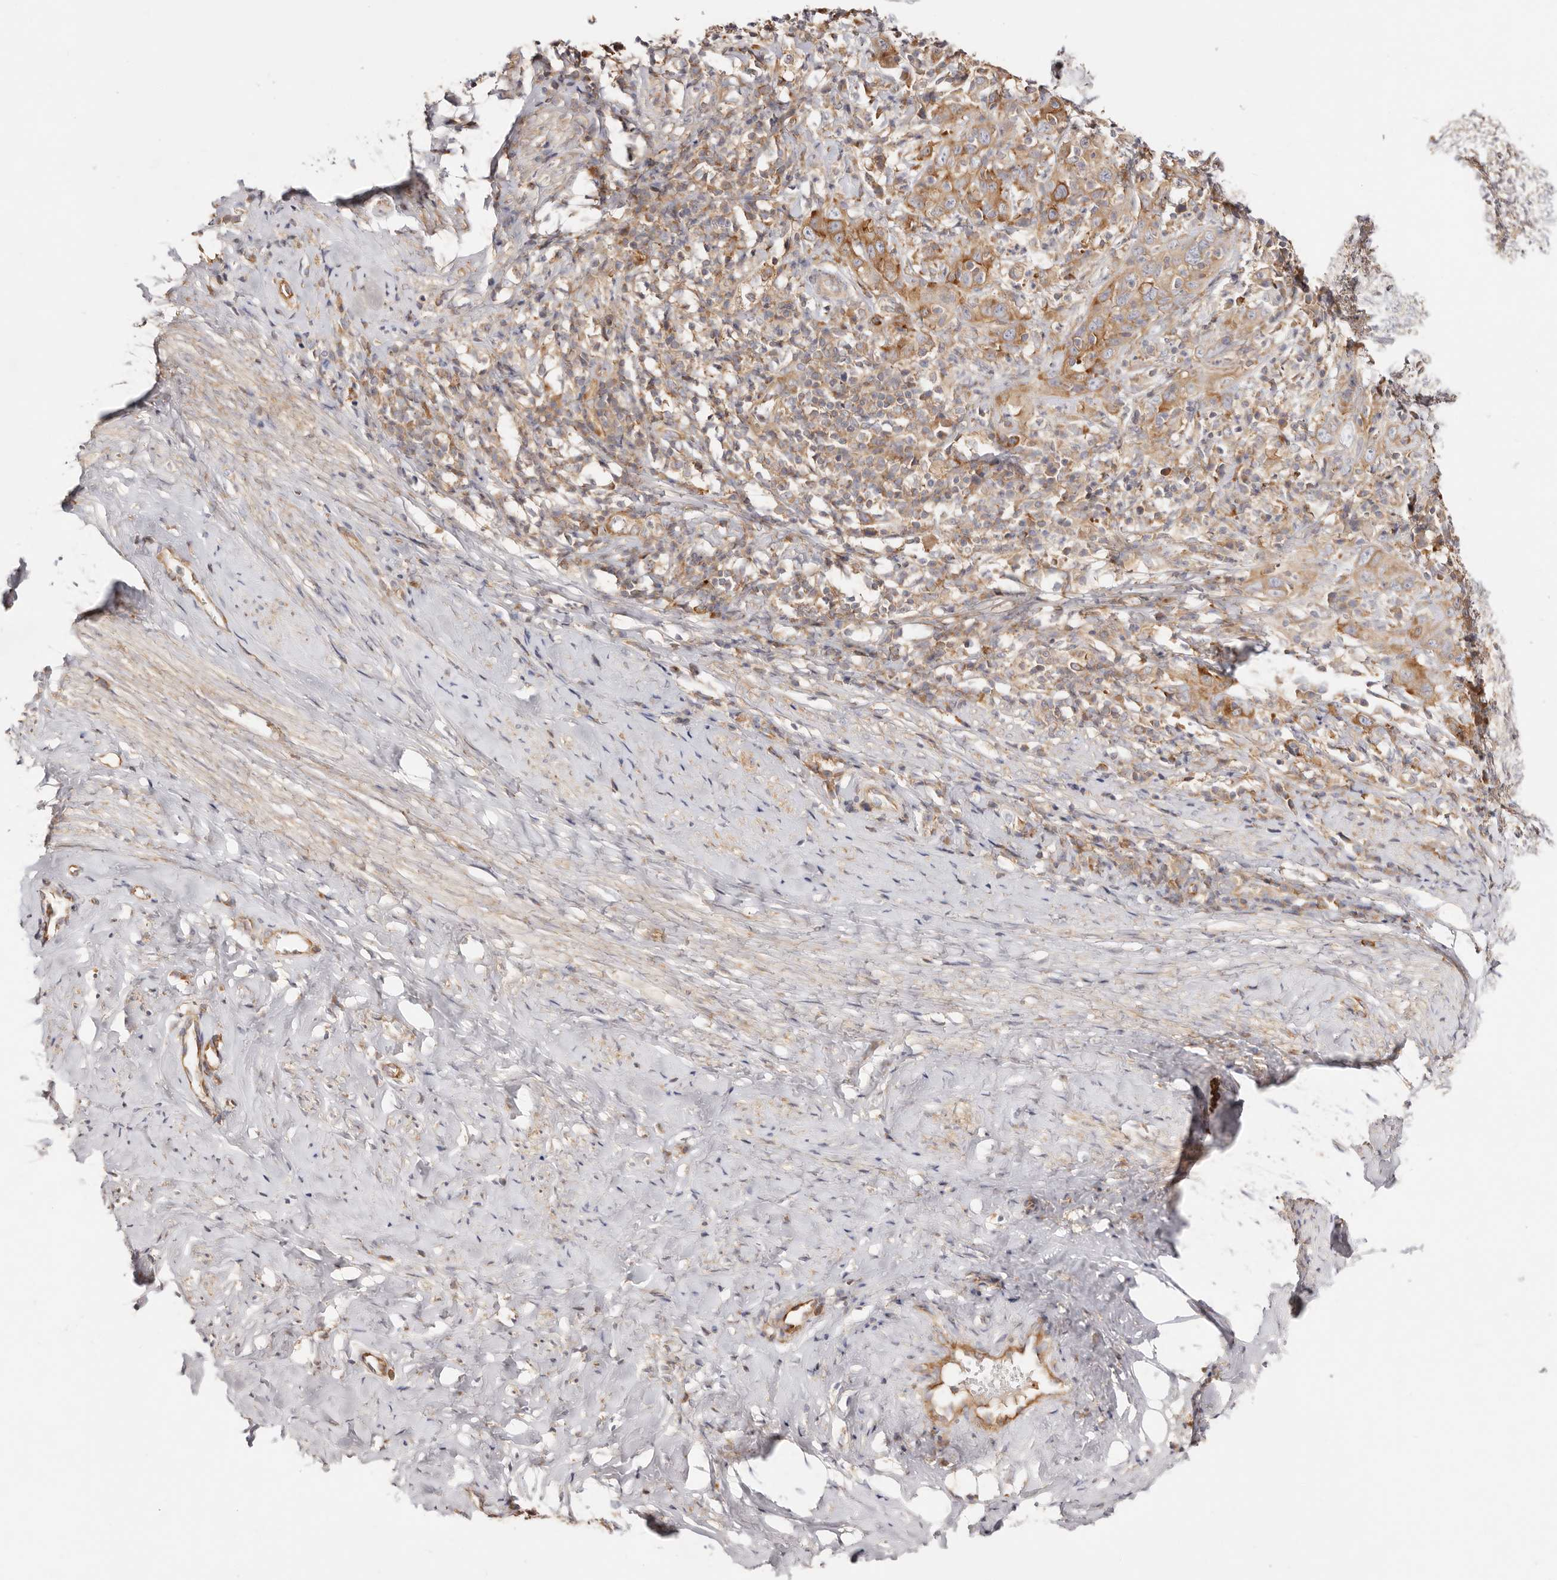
{"staining": {"intensity": "moderate", "quantity": ">75%", "location": "cytoplasmic/membranous"}, "tissue": "cervical cancer", "cell_type": "Tumor cells", "image_type": "cancer", "snomed": [{"axis": "morphology", "description": "Squamous cell carcinoma, NOS"}, {"axis": "topography", "description": "Cervix"}], "caption": "Moderate cytoplasmic/membranous protein staining is appreciated in about >75% of tumor cells in cervical squamous cell carcinoma.", "gene": "GNA13", "patient": {"sex": "female", "age": 46}}